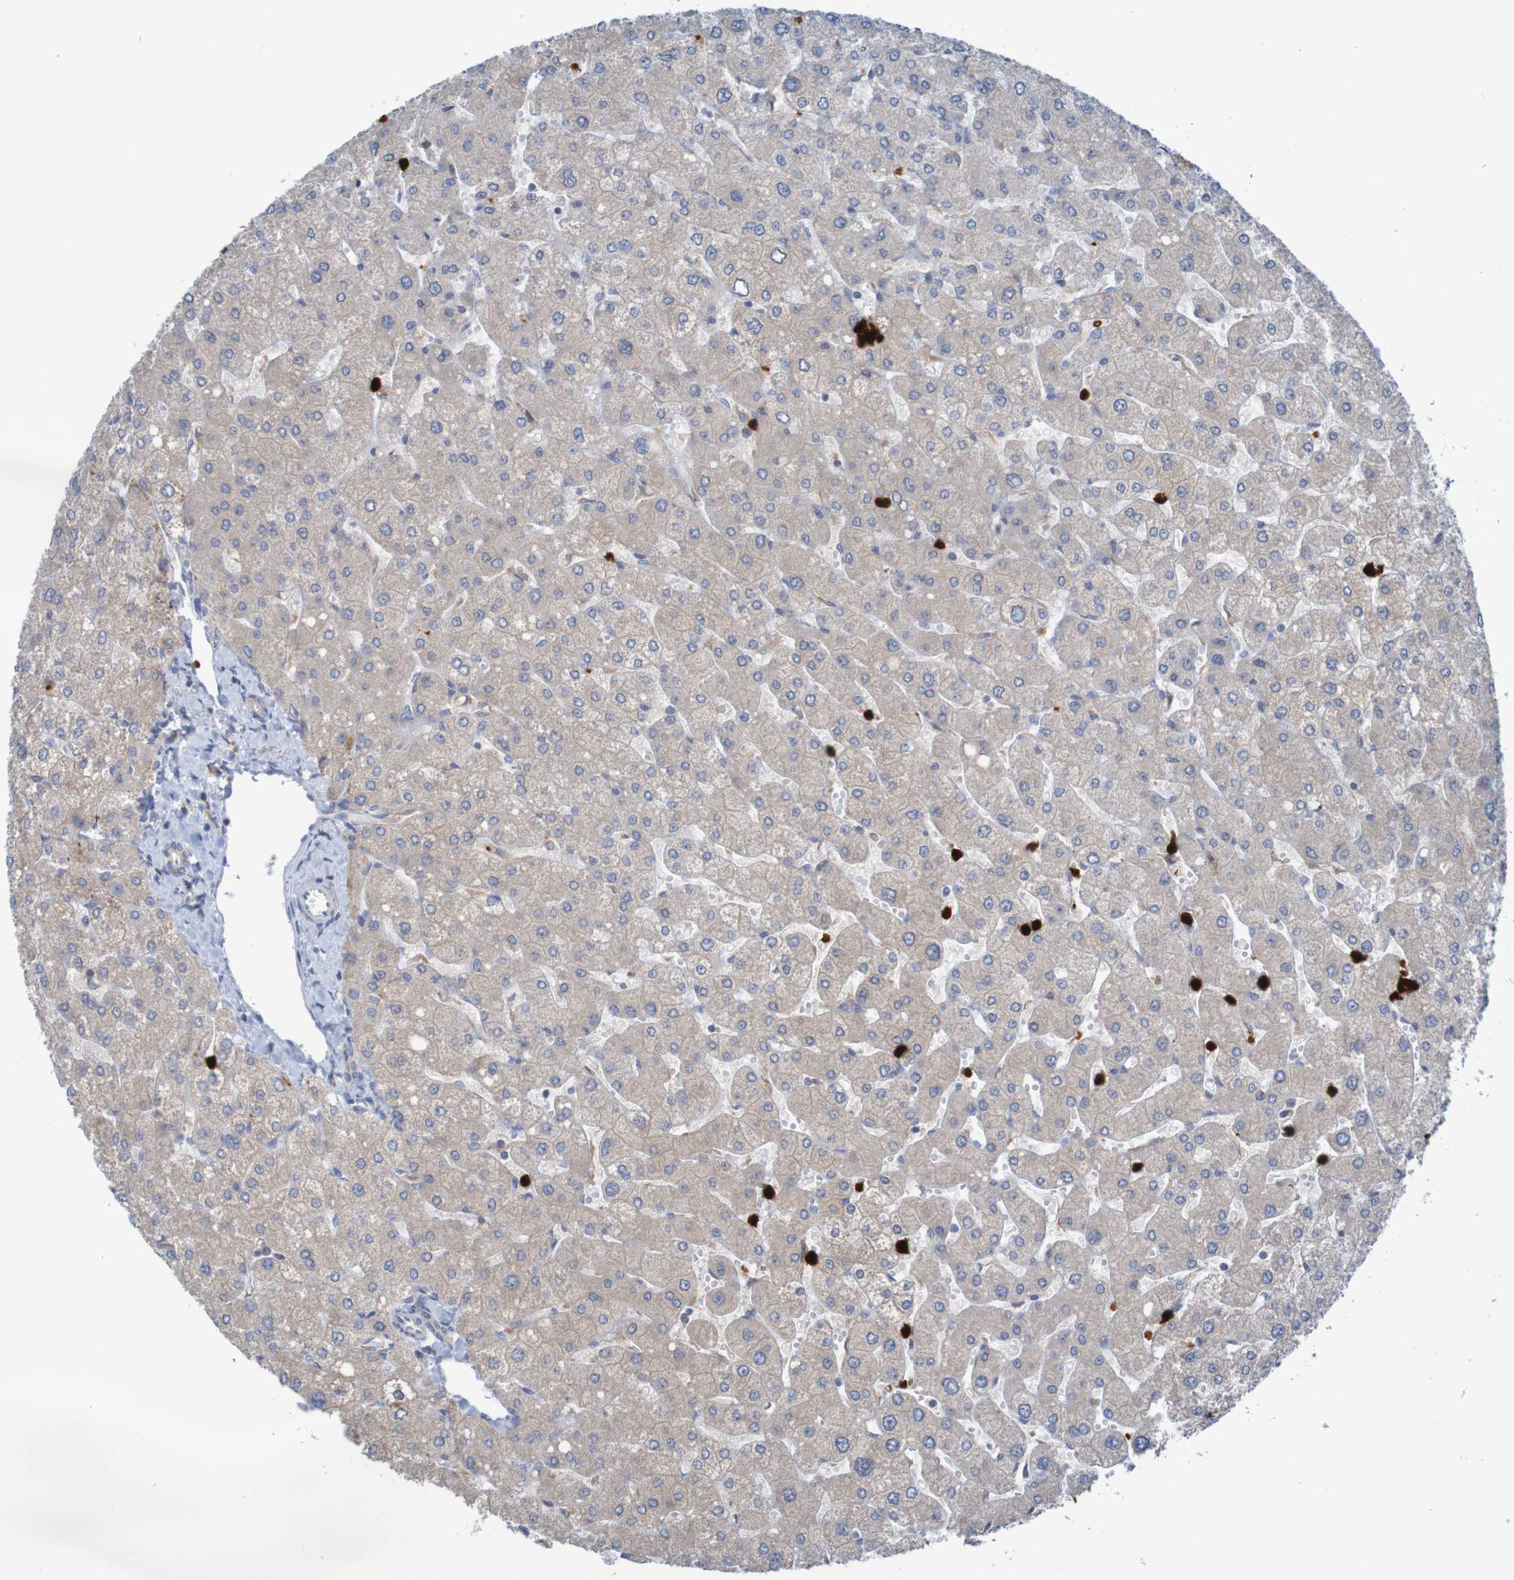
{"staining": {"intensity": "weak", "quantity": ">75%", "location": "cytoplasmic/membranous"}, "tissue": "liver", "cell_type": "Cholangiocytes", "image_type": "normal", "snomed": [{"axis": "morphology", "description": "Normal tissue, NOS"}, {"axis": "topography", "description": "Liver"}], "caption": "Immunohistochemistry photomicrograph of normal liver stained for a protein (brown), which shows low levels of weak cytoplasmic/membranous expression in about >75% of cholangiocytes.", "gene": "PARP4", "patient": {"sex": "male", "age": 55}}